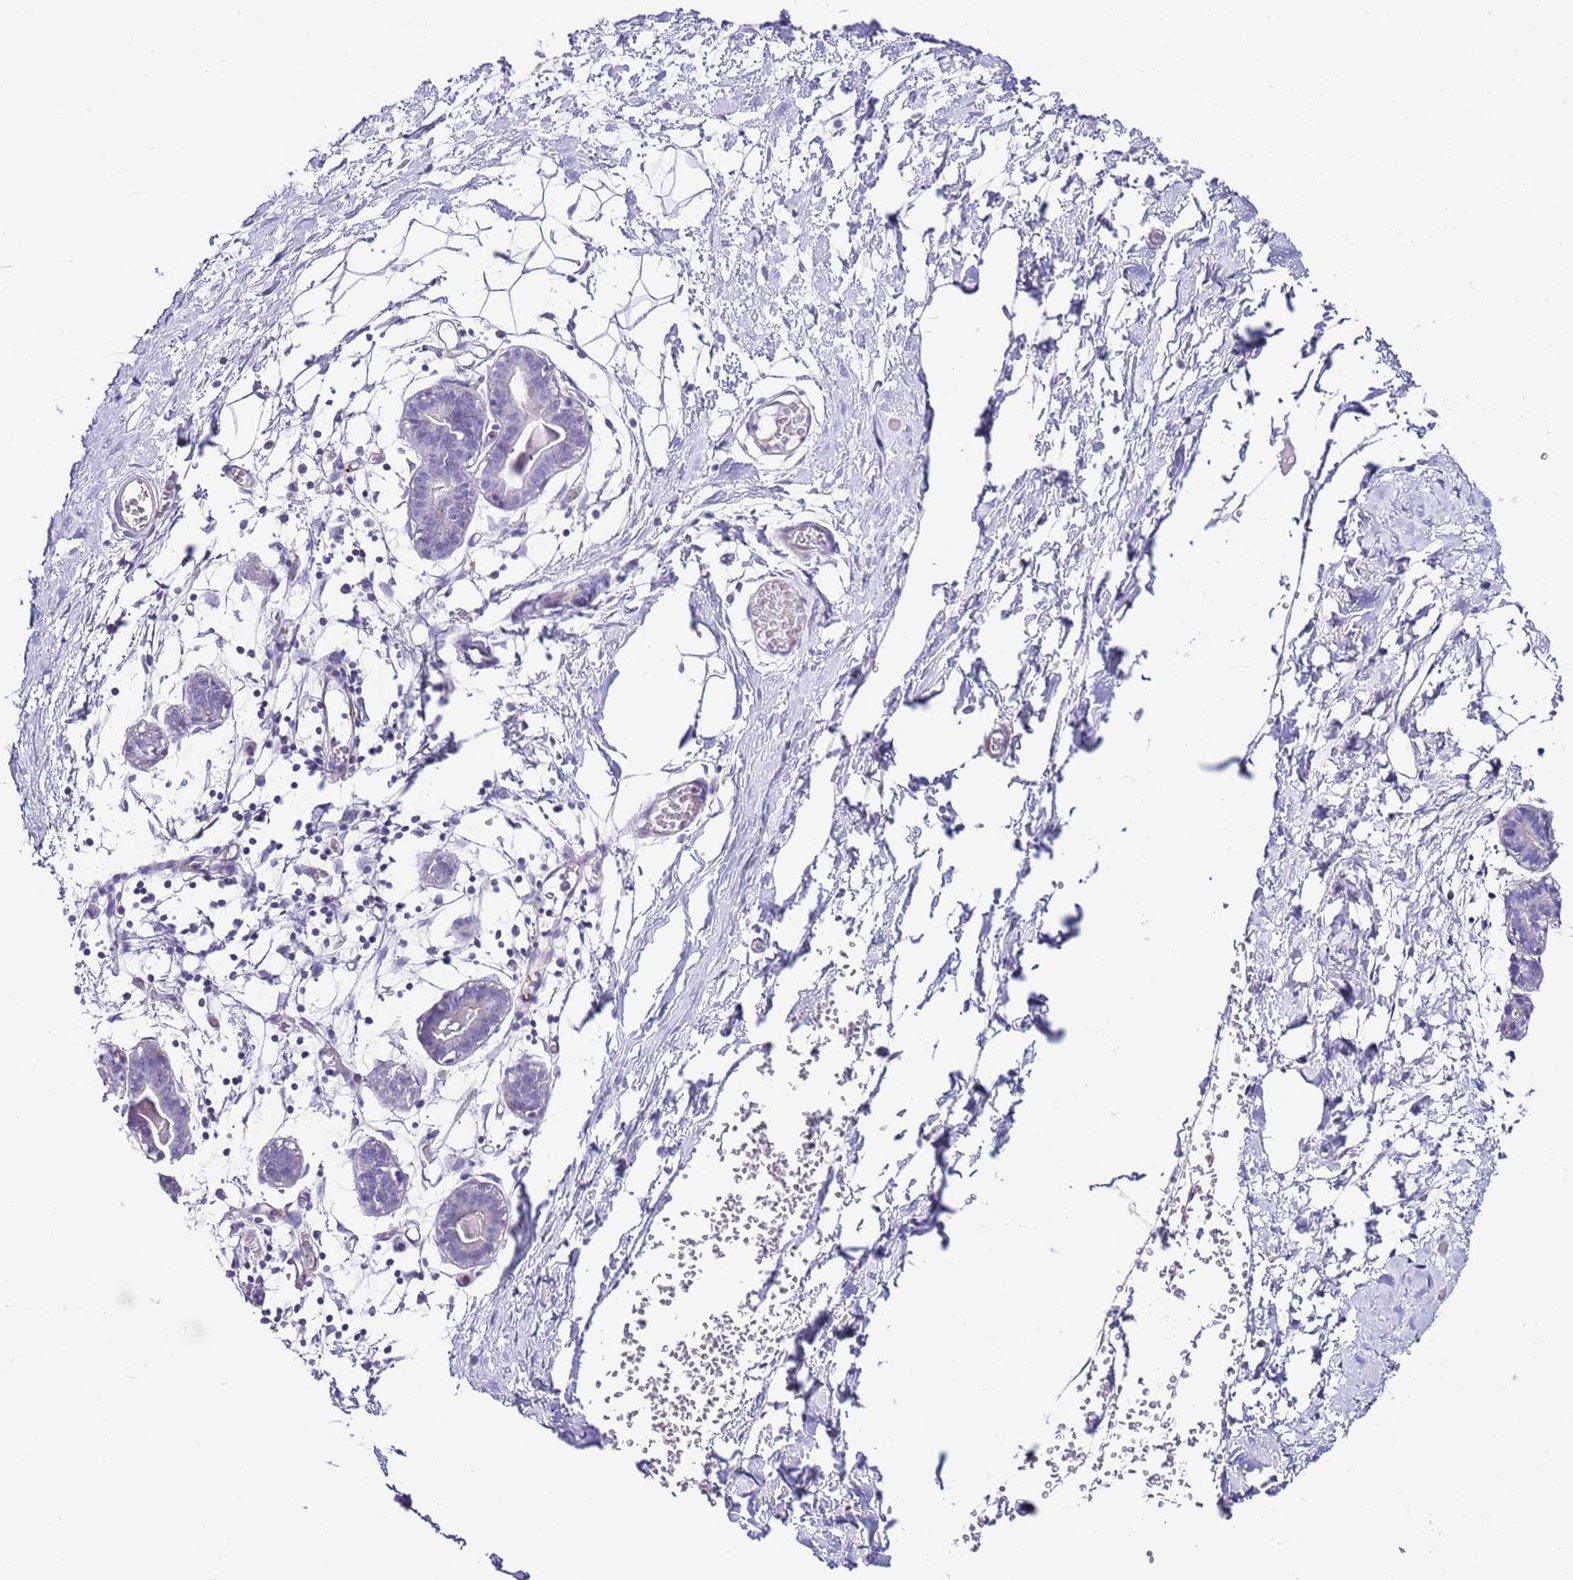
{"staining": {"intensity": "negative", "quantity": "none", "location": "none"}, "tissue": "breast", "cell_type": "Adipocytes", "image_type": "normal", "snomed": [{"axis": "morphology", "description": "Normal tissue, NOS"}, {"axis": "topography", "description": "Breast"}], "caption": "Adipocytes are negative for brown protein staining in unremarkable breast. The staining is performed using DAB (3,3'-diaminobenzidine) brown chromogen with nuclei counter-stained in using hematoxylin.", "gene": "ALDH3A1", "patient": {"sex": "female", "age": 27}}